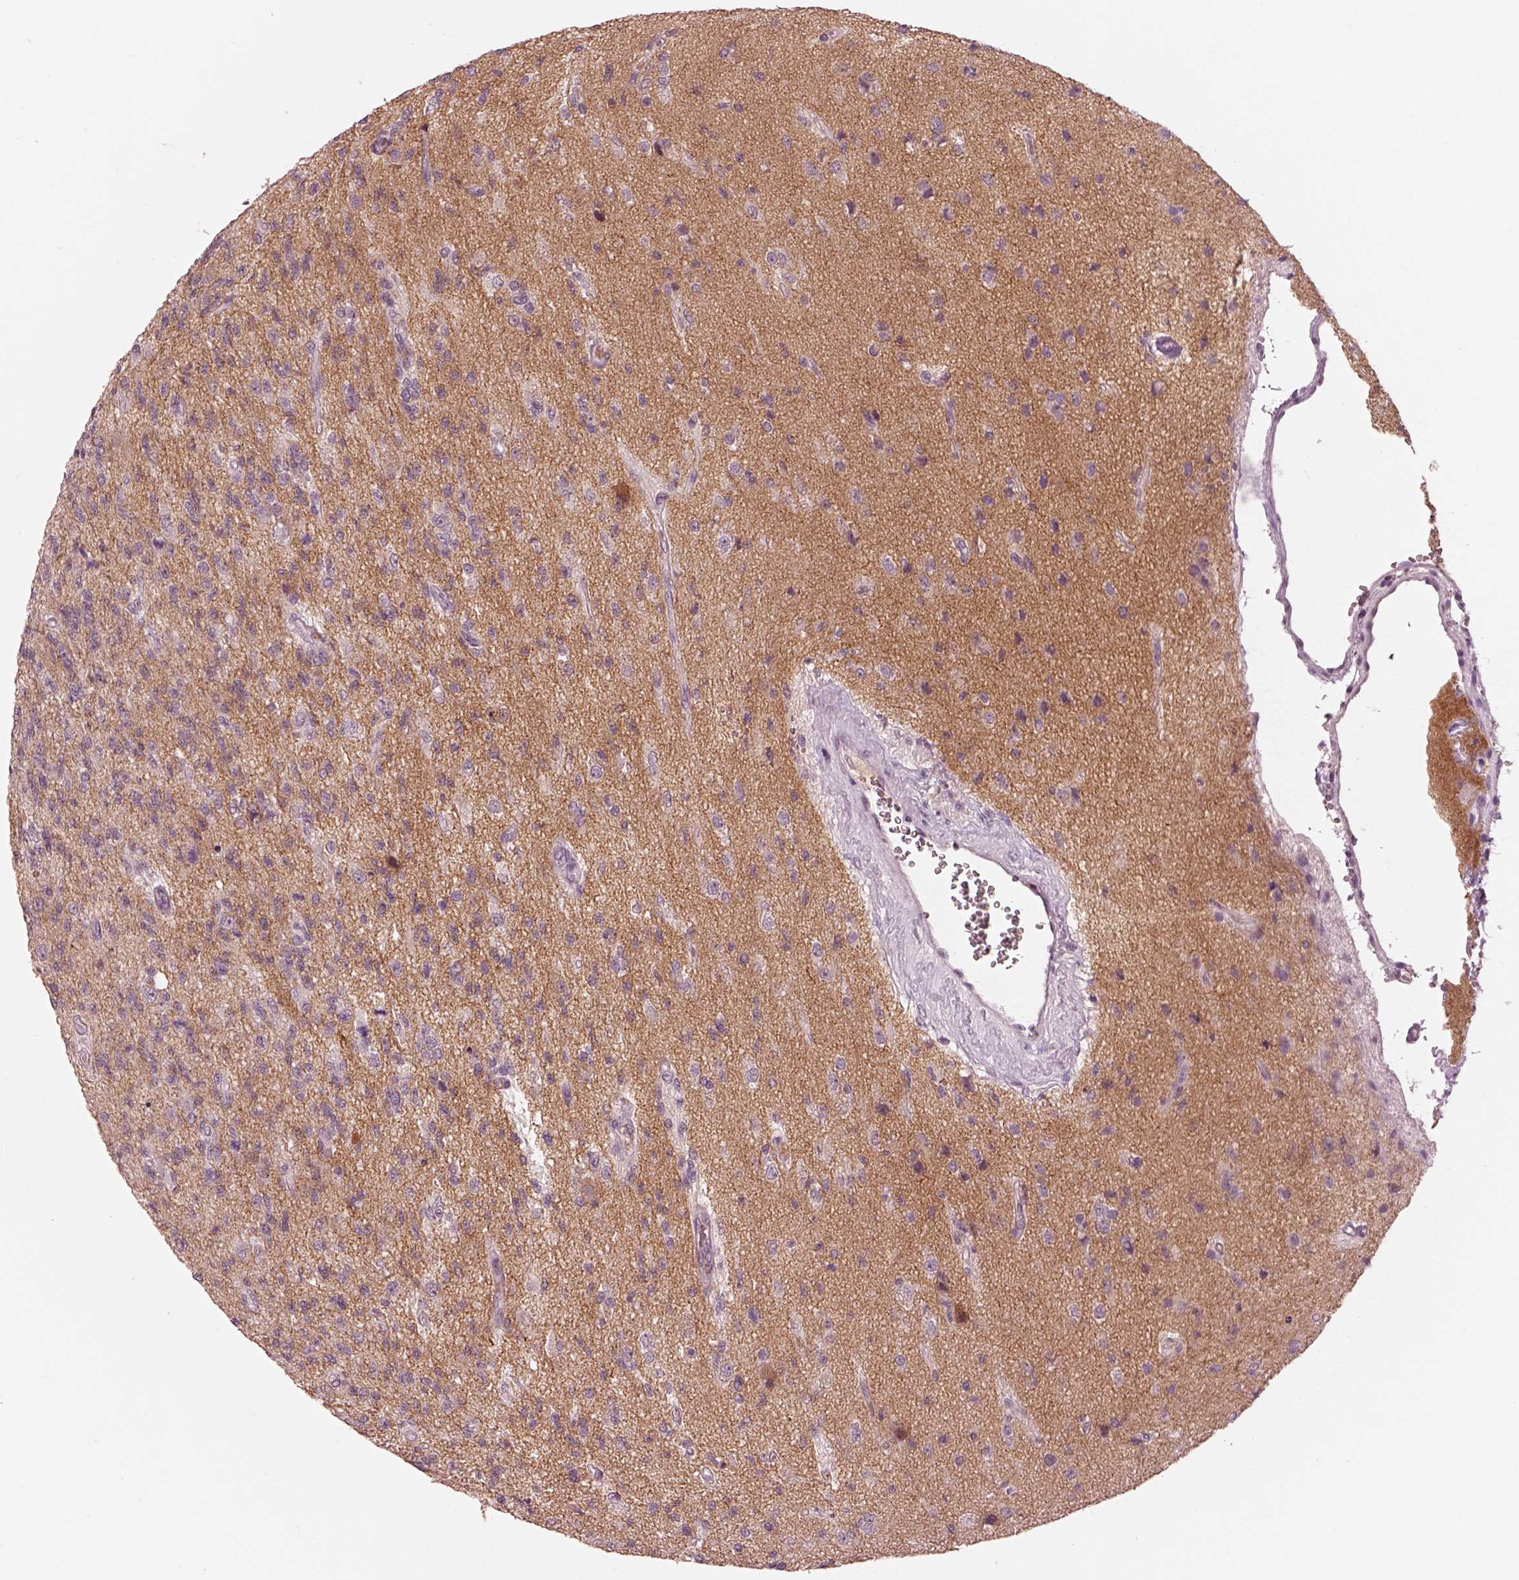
{"staining": {"intensity": "negative", "quantity": "none", "location": "none"}, "tissue": "glioma", "cell_type": "Tumor cells", "image_type": "cancer", "snomed": [{"axis": "morphology", "description": "Glioma, malignant, High grade"}, {"axis": "topography", "description": "Brain"}], "caption": "Immunohistochemistry histopathology image of neoplastic tissue: human malignant high-grade glioma stained with DAB (3,3'-diaminobenzidine) shows no significant protein expression in tumor cells. The staining is performed using DAB brown chromogen with nuclei counter-stained in using hematoxylin.", "gene": "KCNA2", "patient": {"sex": "male", "age": 56}}